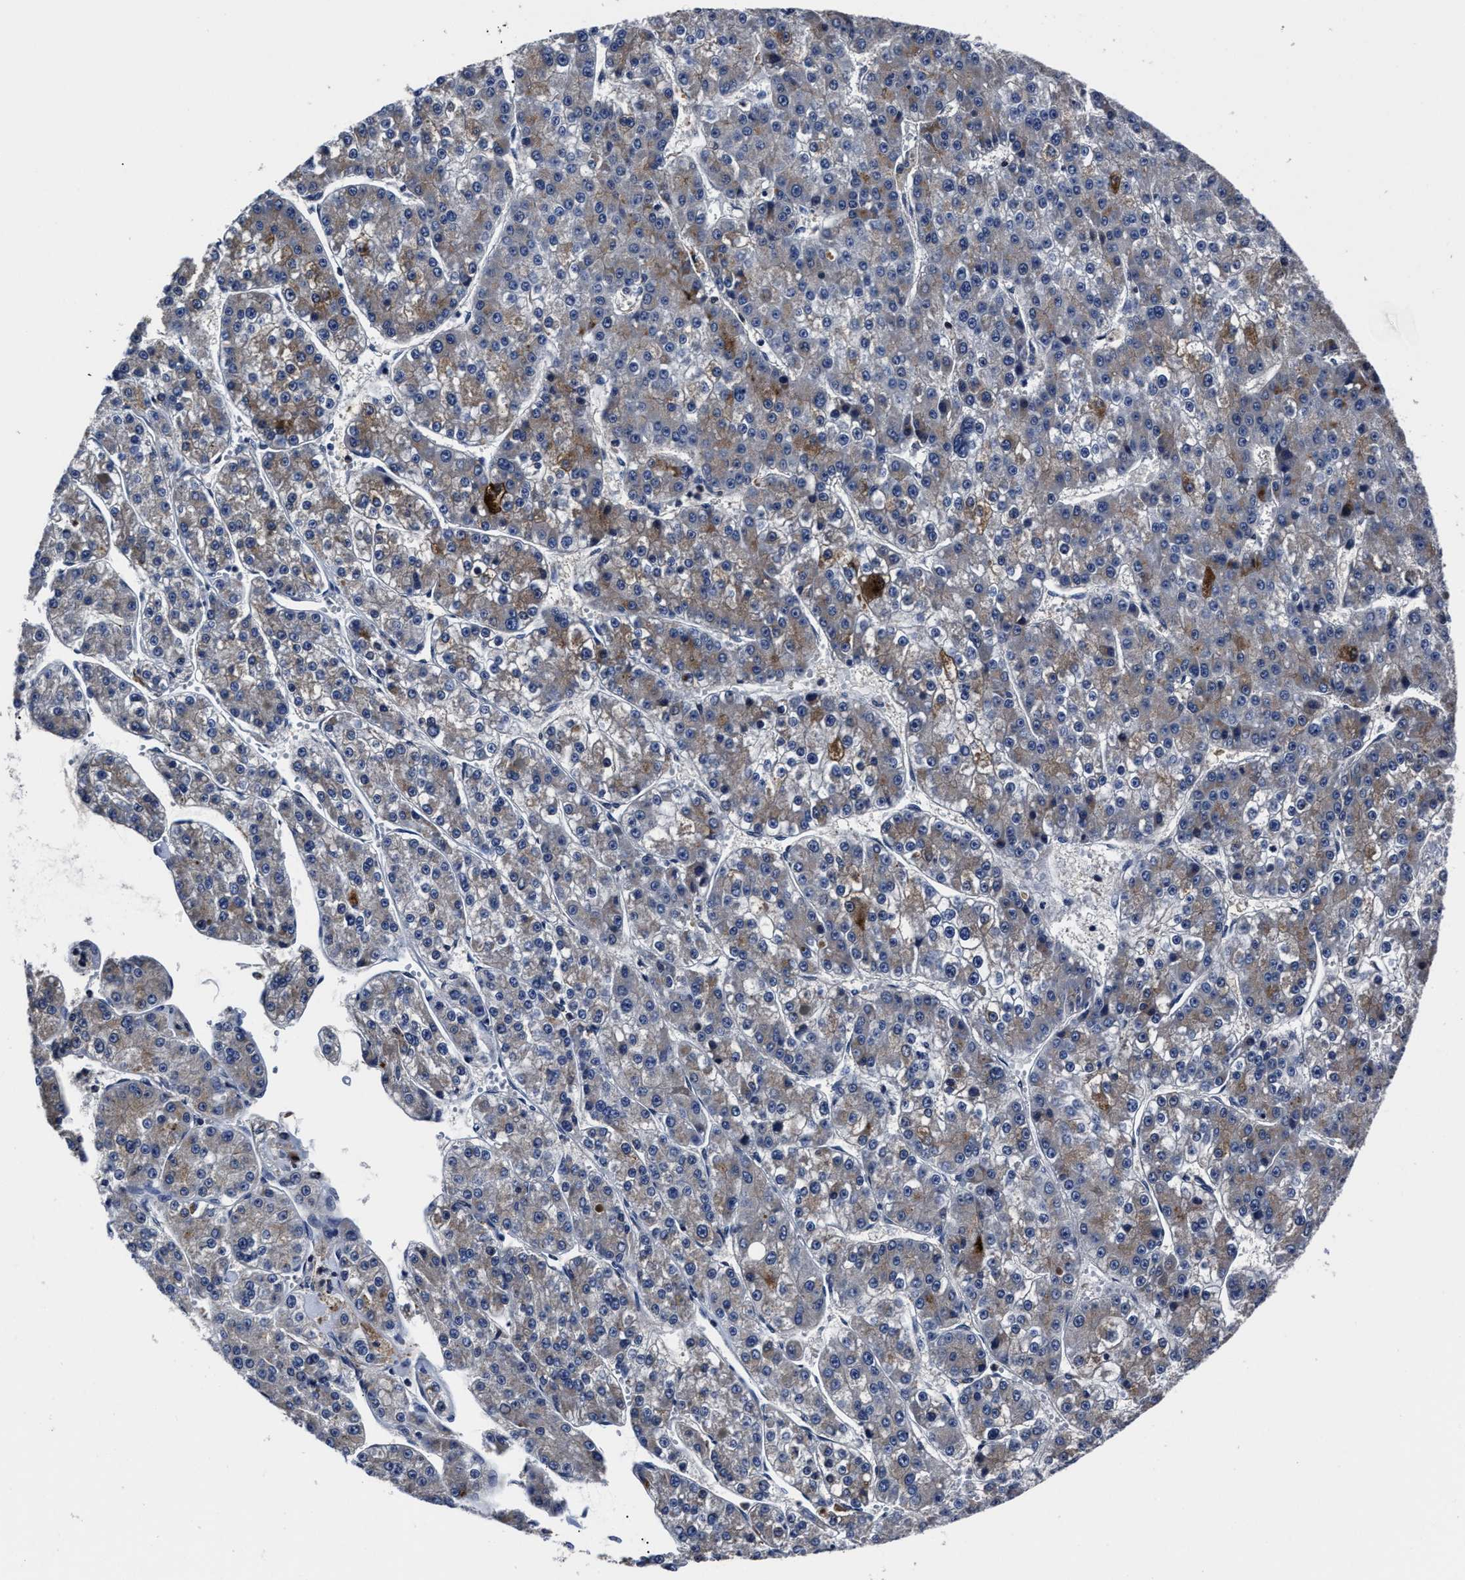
{"staining": {"intensity": "moderate", "quantity": "<25%", "location": "cytoplasmic/membranous"}, "tissue": "liver cancer", "cell_type": "Tumor cells", "image_type": "cancer", "snomed": [{"axis": "morphology", "description": "Carcinoma, Hepatocellular, NOS"}, {"axis": "topography", "description": "Liver"}], "caption": "Brown immunohistochemical staining in human liver hepatocellular carcinoma displays moderate cytoplasmic/membranous staining in about <25% of tumor cells.", "gene": "RSBN1L", "patient": {"sex": "female", "age": 73}}